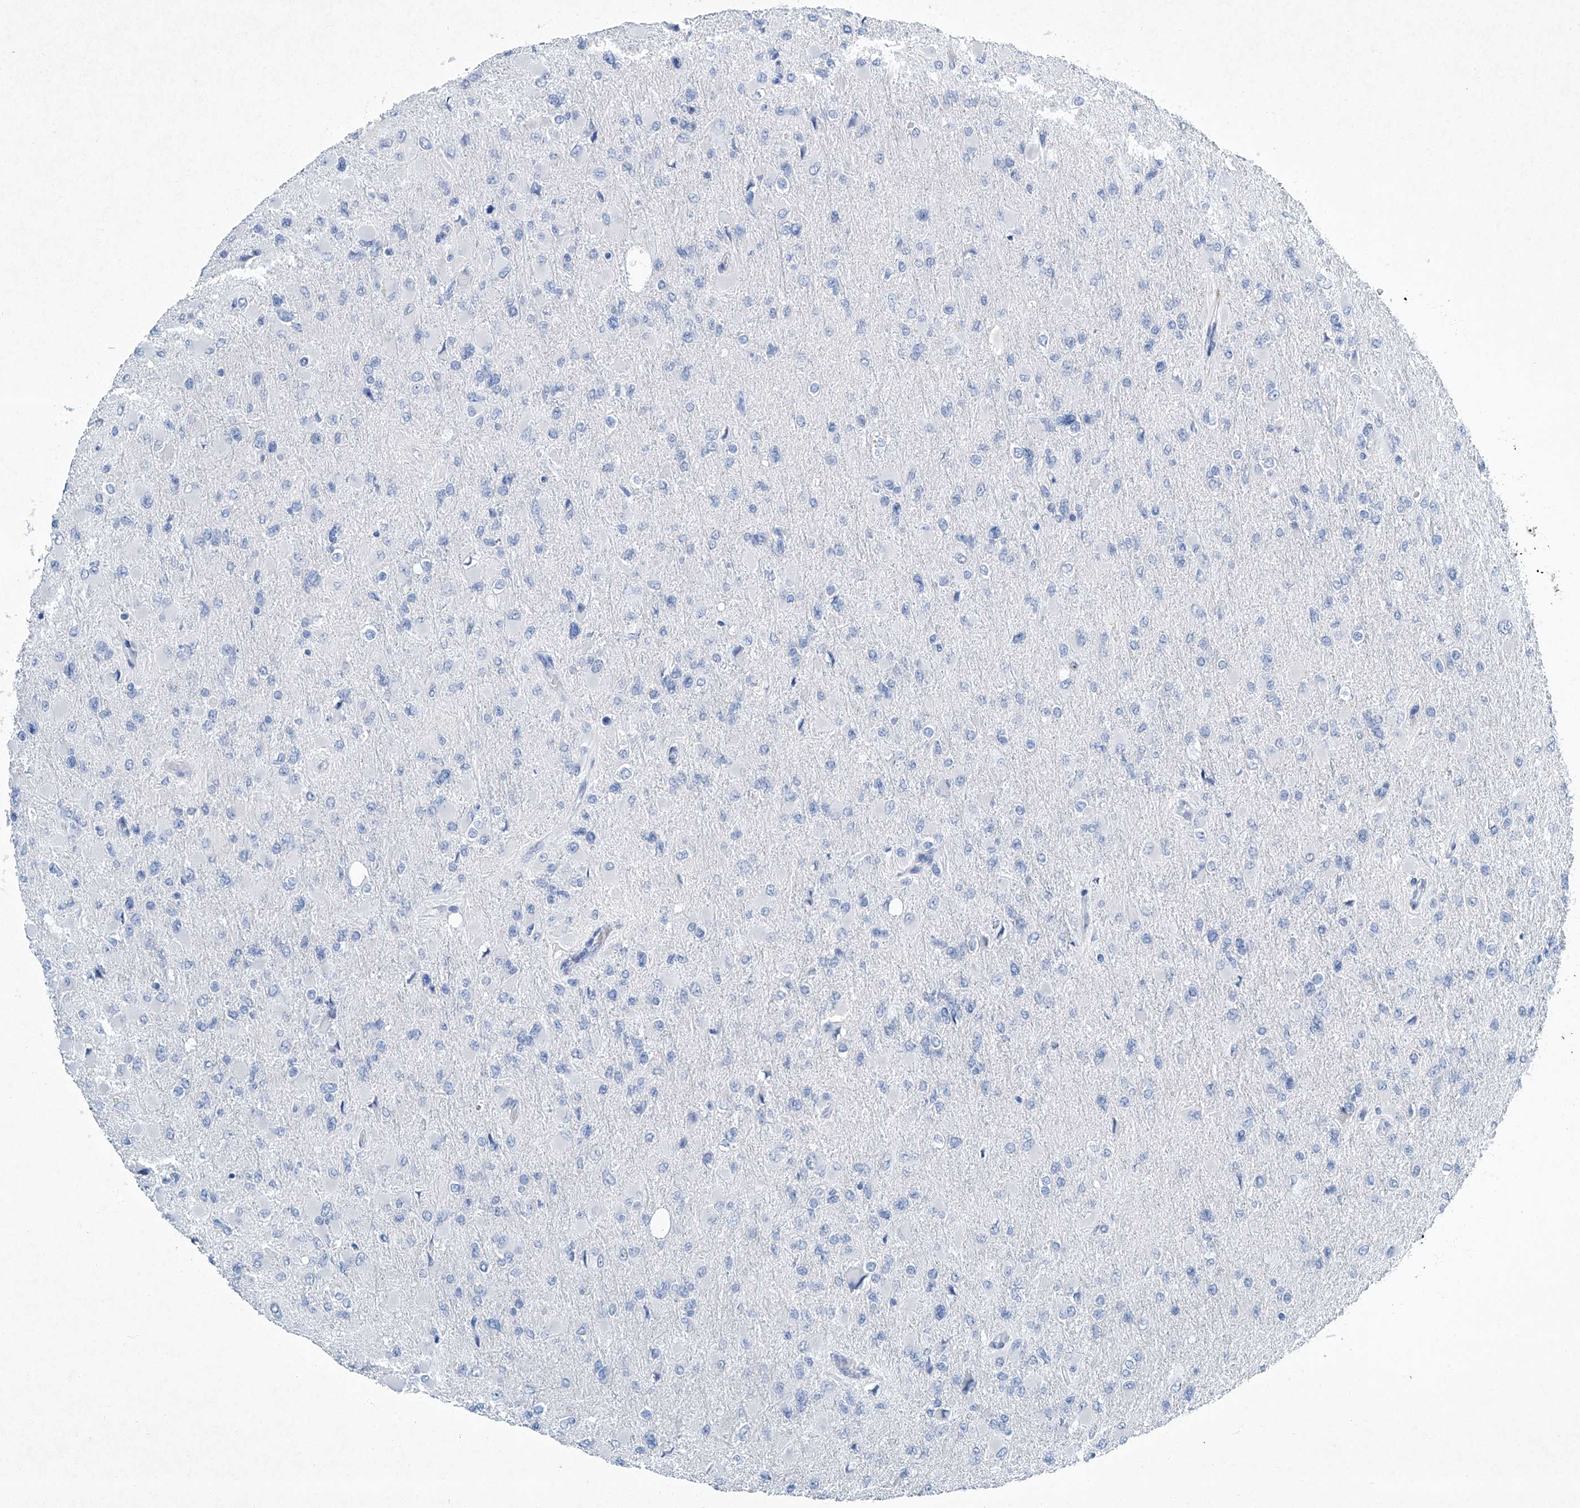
{"staining": {"intensity": "negative", "quantity": "none", "location": "none"}, "tissue": "glioma", "cell_type": "Tumor cells", "image_type": "cancer", "snomed": [{"axis": "morphology", "description": "Glioma, malignant, High grade"}, {"axis": "topography", "description": "Cerebral cortex"}], "caption": "Immunohistochemistry (IHC) histopathology image of glioma stained for a protein (brown), which reveals no expression in tumor cells. The staining was performed using DAB to visualize the protein expression in brown, while the nuclei were stained in blue with hematoxylin (Magnification: 20x).", "gene": "CYP2A7", "patient": {"sex": "female", "age": 36}}